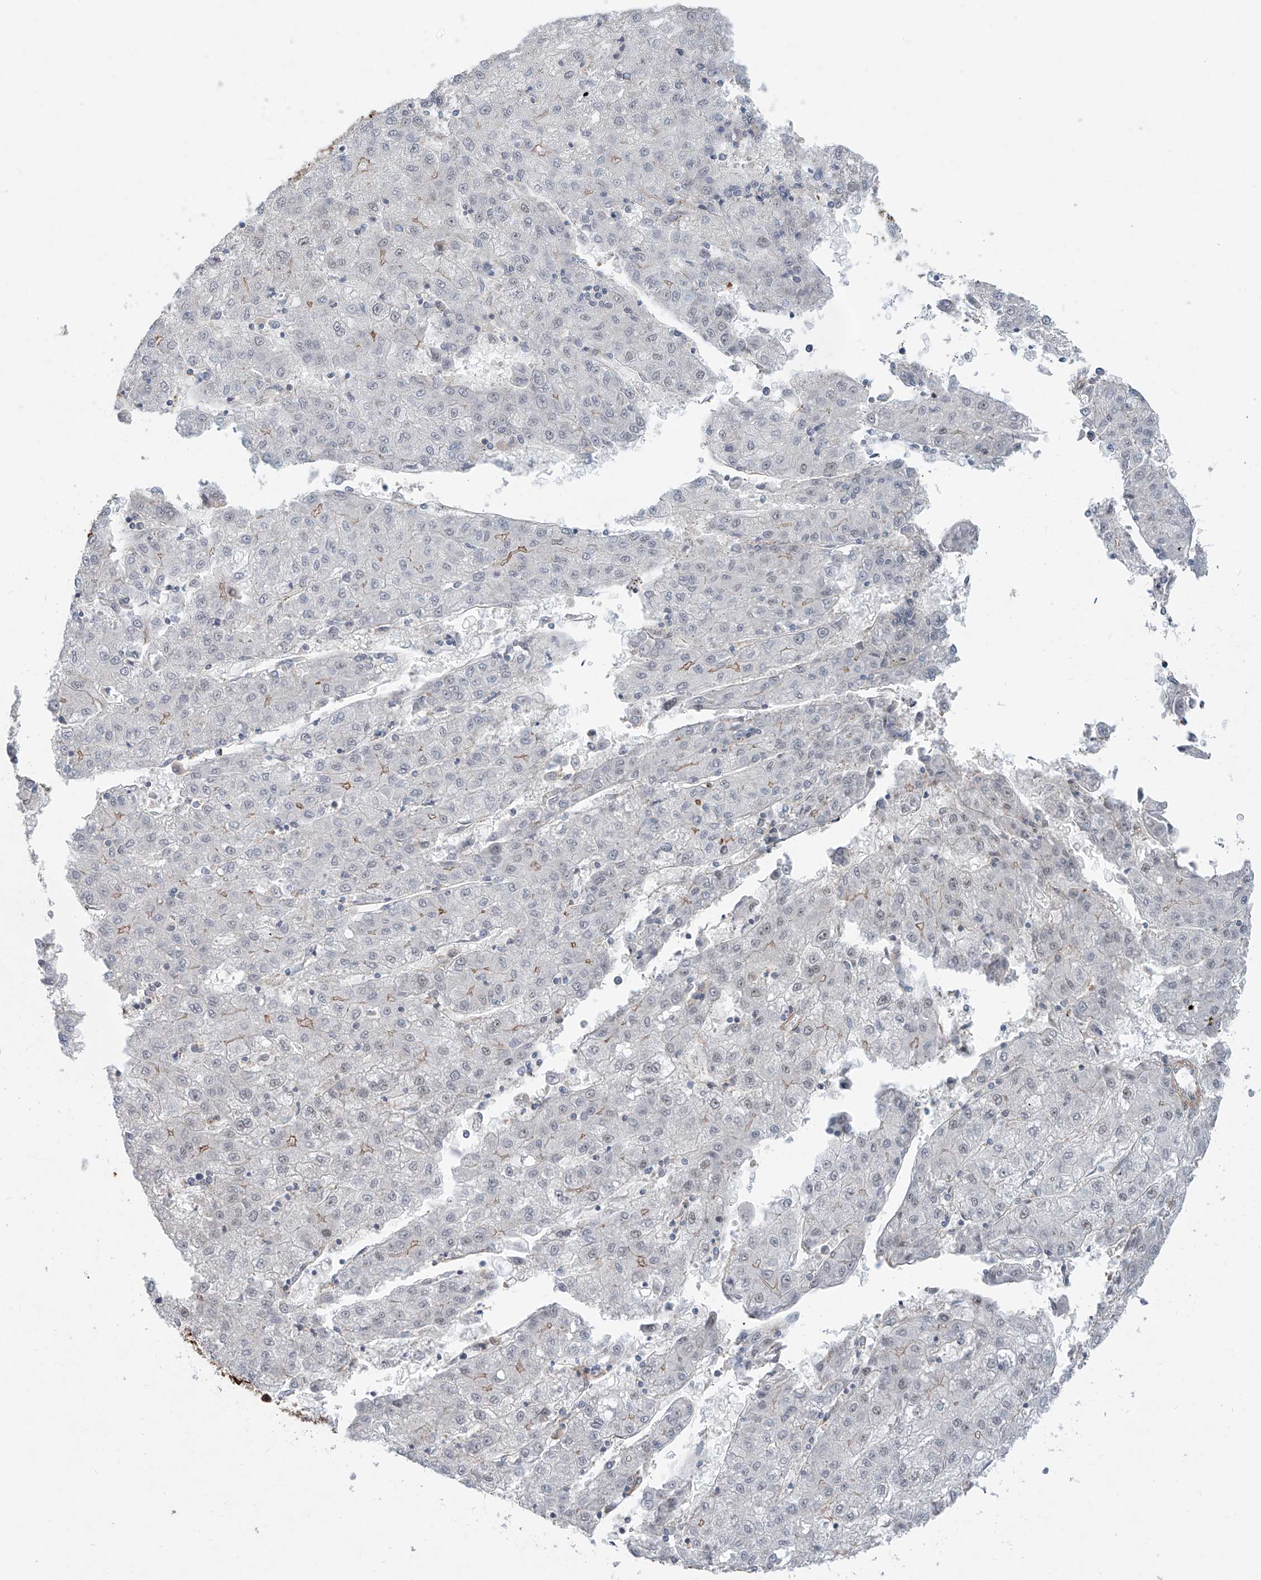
{"staining": {"intensity": "negative", "quantity": "none", "location": "none"}, "tissue": "liver cancer", "cell_type": "Tumor cells", "image_type": "cancer", "snomed": [{"axis": "morphology", "description": "Carcinoma, Hepatocellular, NOS"}, {"axis": "topography", "description": "Liver"}], "caption": "This is a micrograph of IHC staining of liver hepatocellular carcinoma, which shows no staining in tumor cells. (DAB immunohistochemistry (IHC) visualized using brightfield microscopy, high magnification).", "gene": "SDE2", "patient": {"sex": "male", "age": 72}}